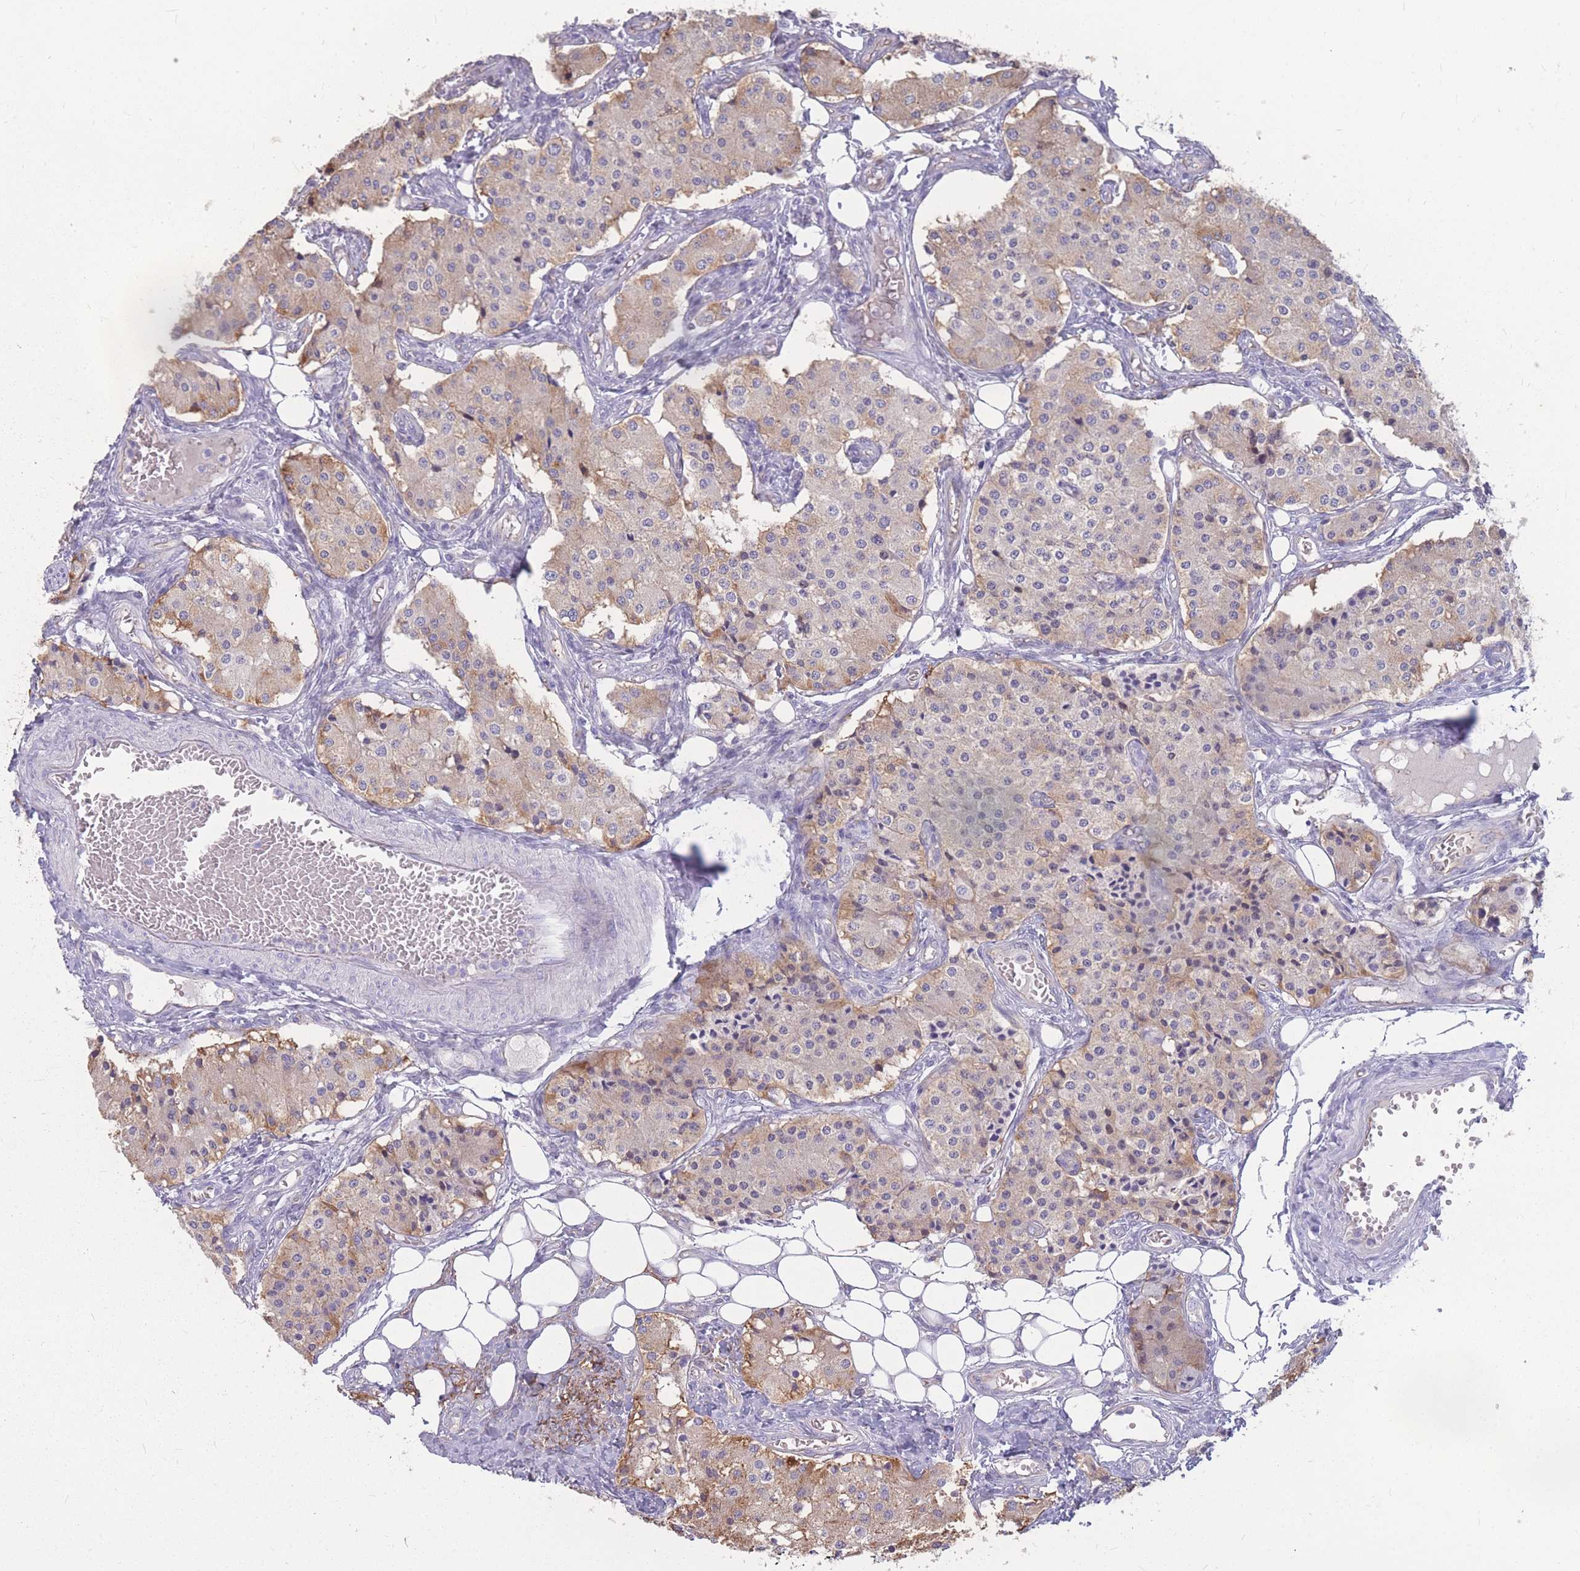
{"staining": {"intensity": "weak", "quantity": "25%-75%", "location": "cytoplasmic/membranous"}, "tissue": "carcinoid", "cell_type": "Tumor cells", "image_type": "cancer", "snomed": [{"axis": "morphology", "description": "Carcinoid, malignant, NOS"}, {"axis": "topography", "description": "Colon"}], "caption": "This photomicrograph shows IHC staining of human malignant carcinoid, with low weak cytoplasmic/membranous expression in about 25%-75% of tumor cells.", "gene": "GNA11", "patient": {"sex": "female", "age": 52}}